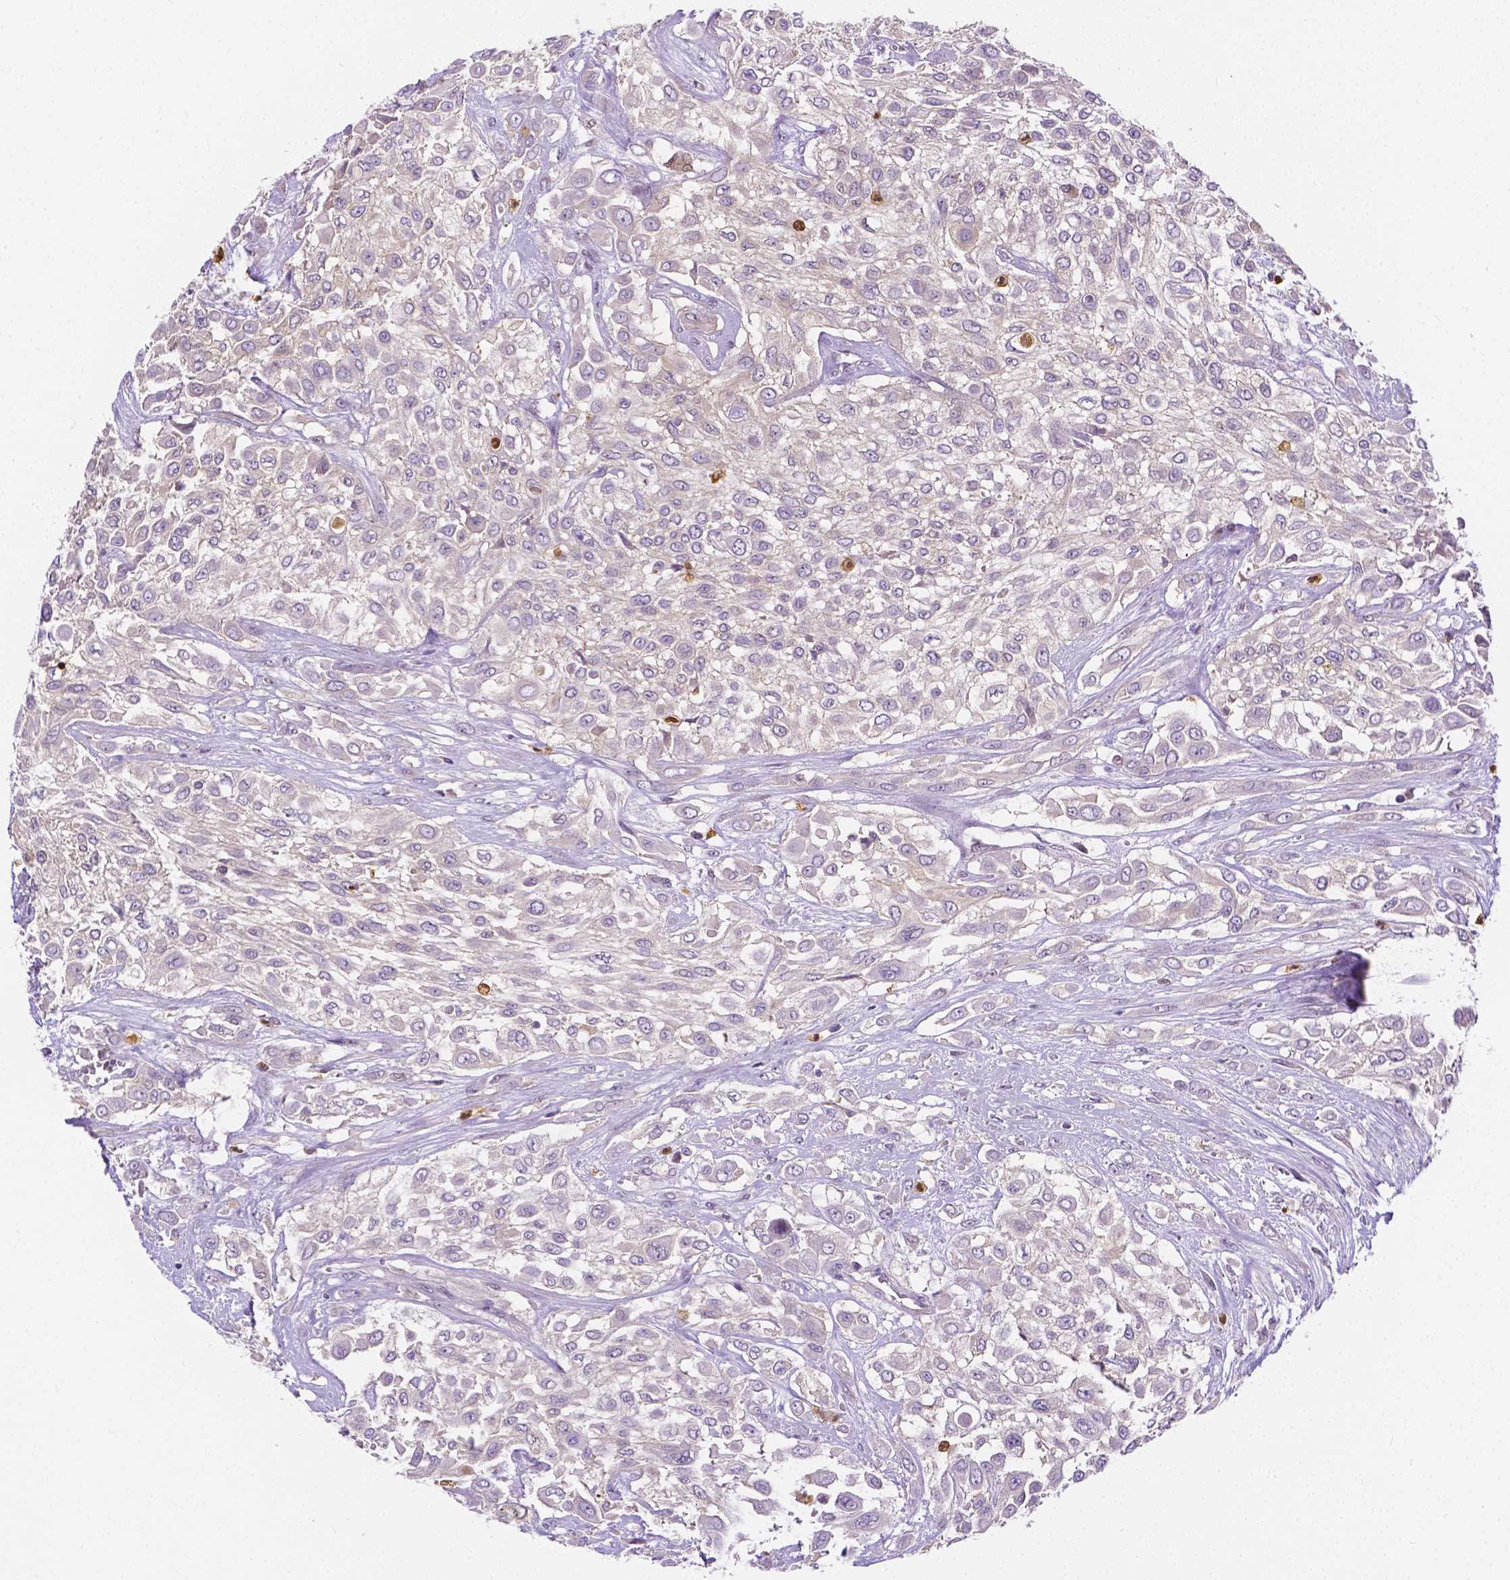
{"staining": {"intensity": "negative", "quantity": "none", "location": "none"}, "tissue": "urothelial cancer", "cell_type": "Tumor cells", "image_type": "cancer", "snomed": [{"axis": "morphology", "description": "Urothelial carcinoma, High grade"}, {"axis": "topography", "description": "Urinary bladder"}], "caption": "An image of urothelial cancer stained for a protein exhibits no brown staining in tumor cells.", "gene": "ZNRD2", "patient": {"sex": "male", "age": 57}}